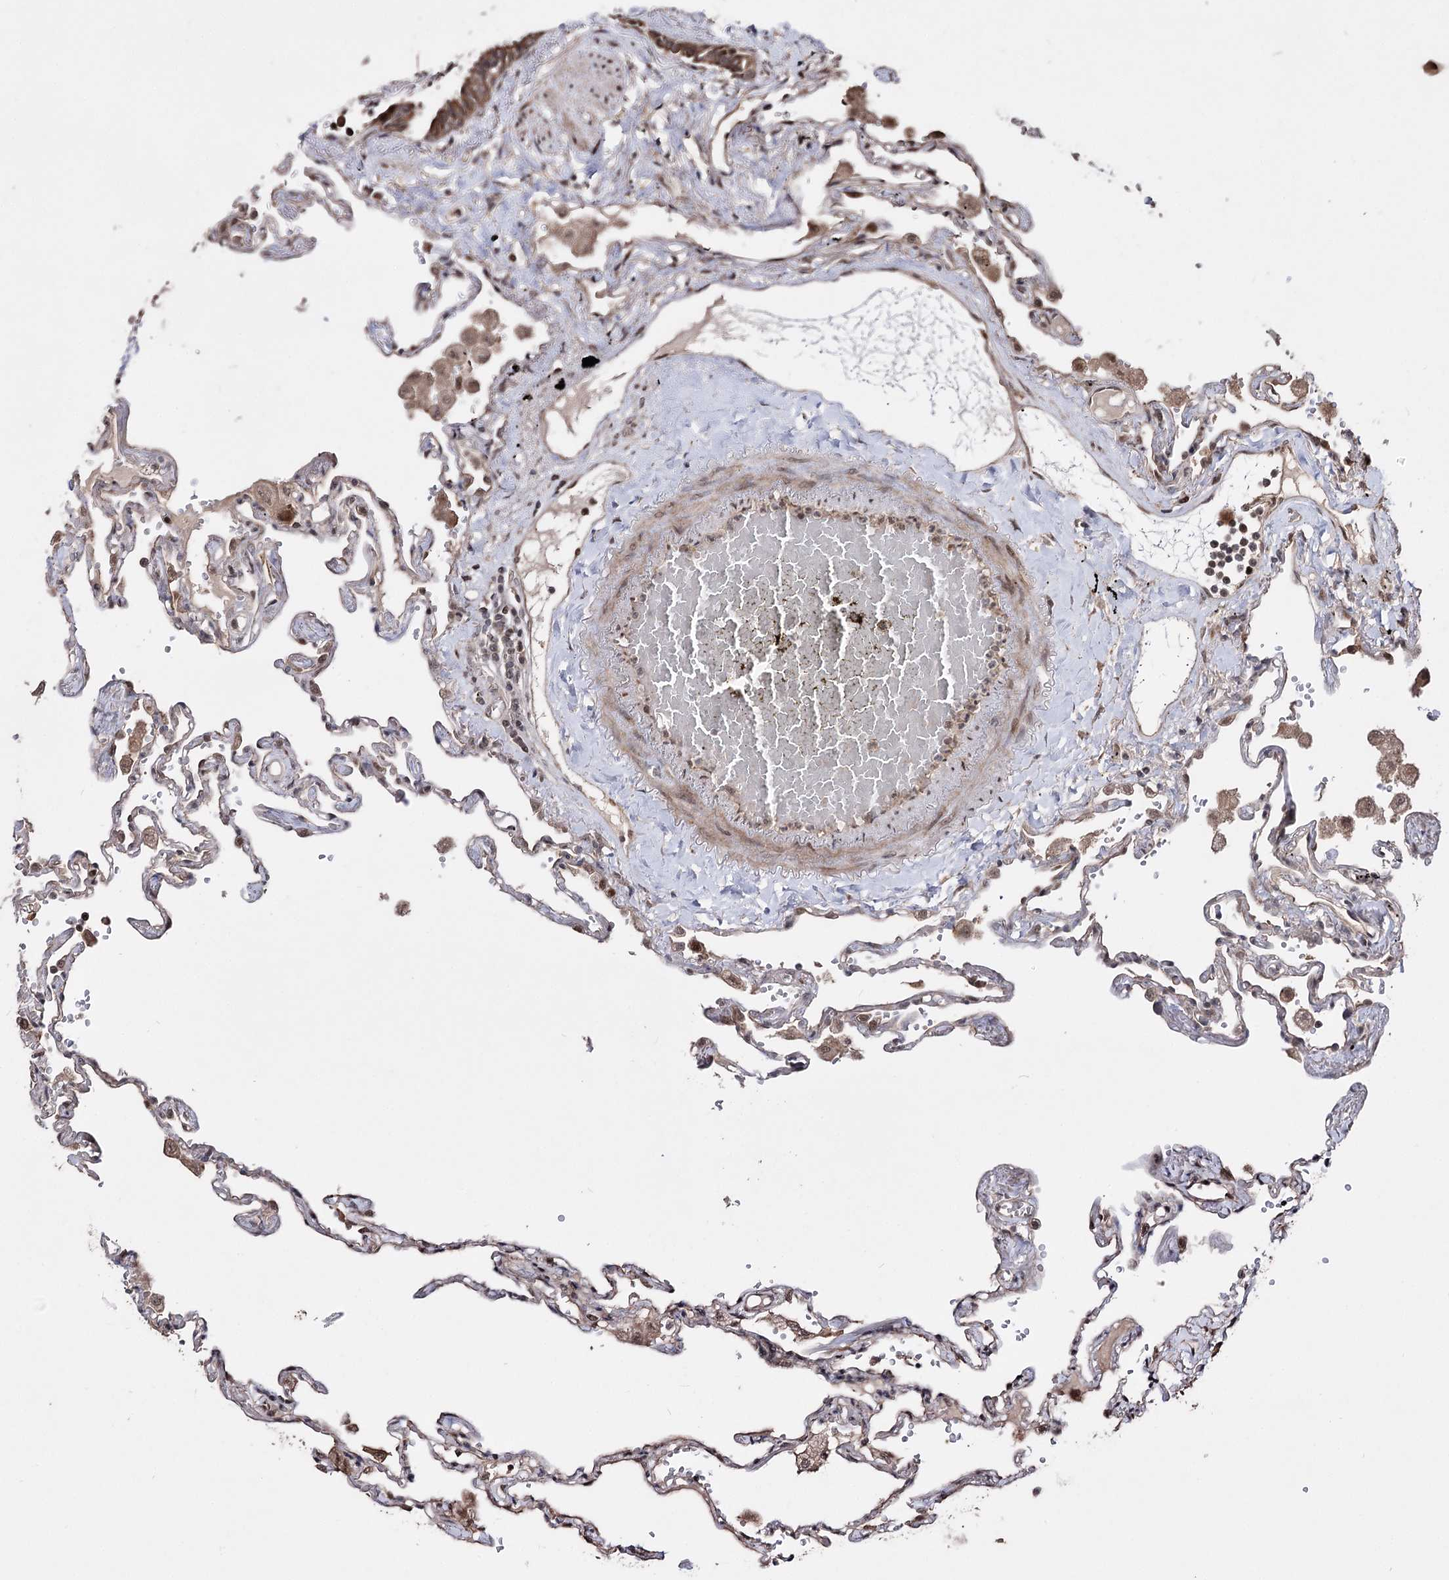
{"staining": {"intensity": "moderate", "quantity": "<25%", "location": "cytoplasmic/membranous,nuclear"}, "tissue": "lung", "cell_type": "Alveolar cells", "image_type": "normal", "snomed": [{"axis": "morphology", "description": "Normal tissue, NOS"}, {"axis": "topography", "description": "Lung"}], "caption": "Protein staining exhibits moderate cytoplasmic/membranous,nuclear positivity in approximately <25% of alveolar cells in normal lung.", "gene": "CPNE8", "patient": {"sex": "female", "age": 67}}